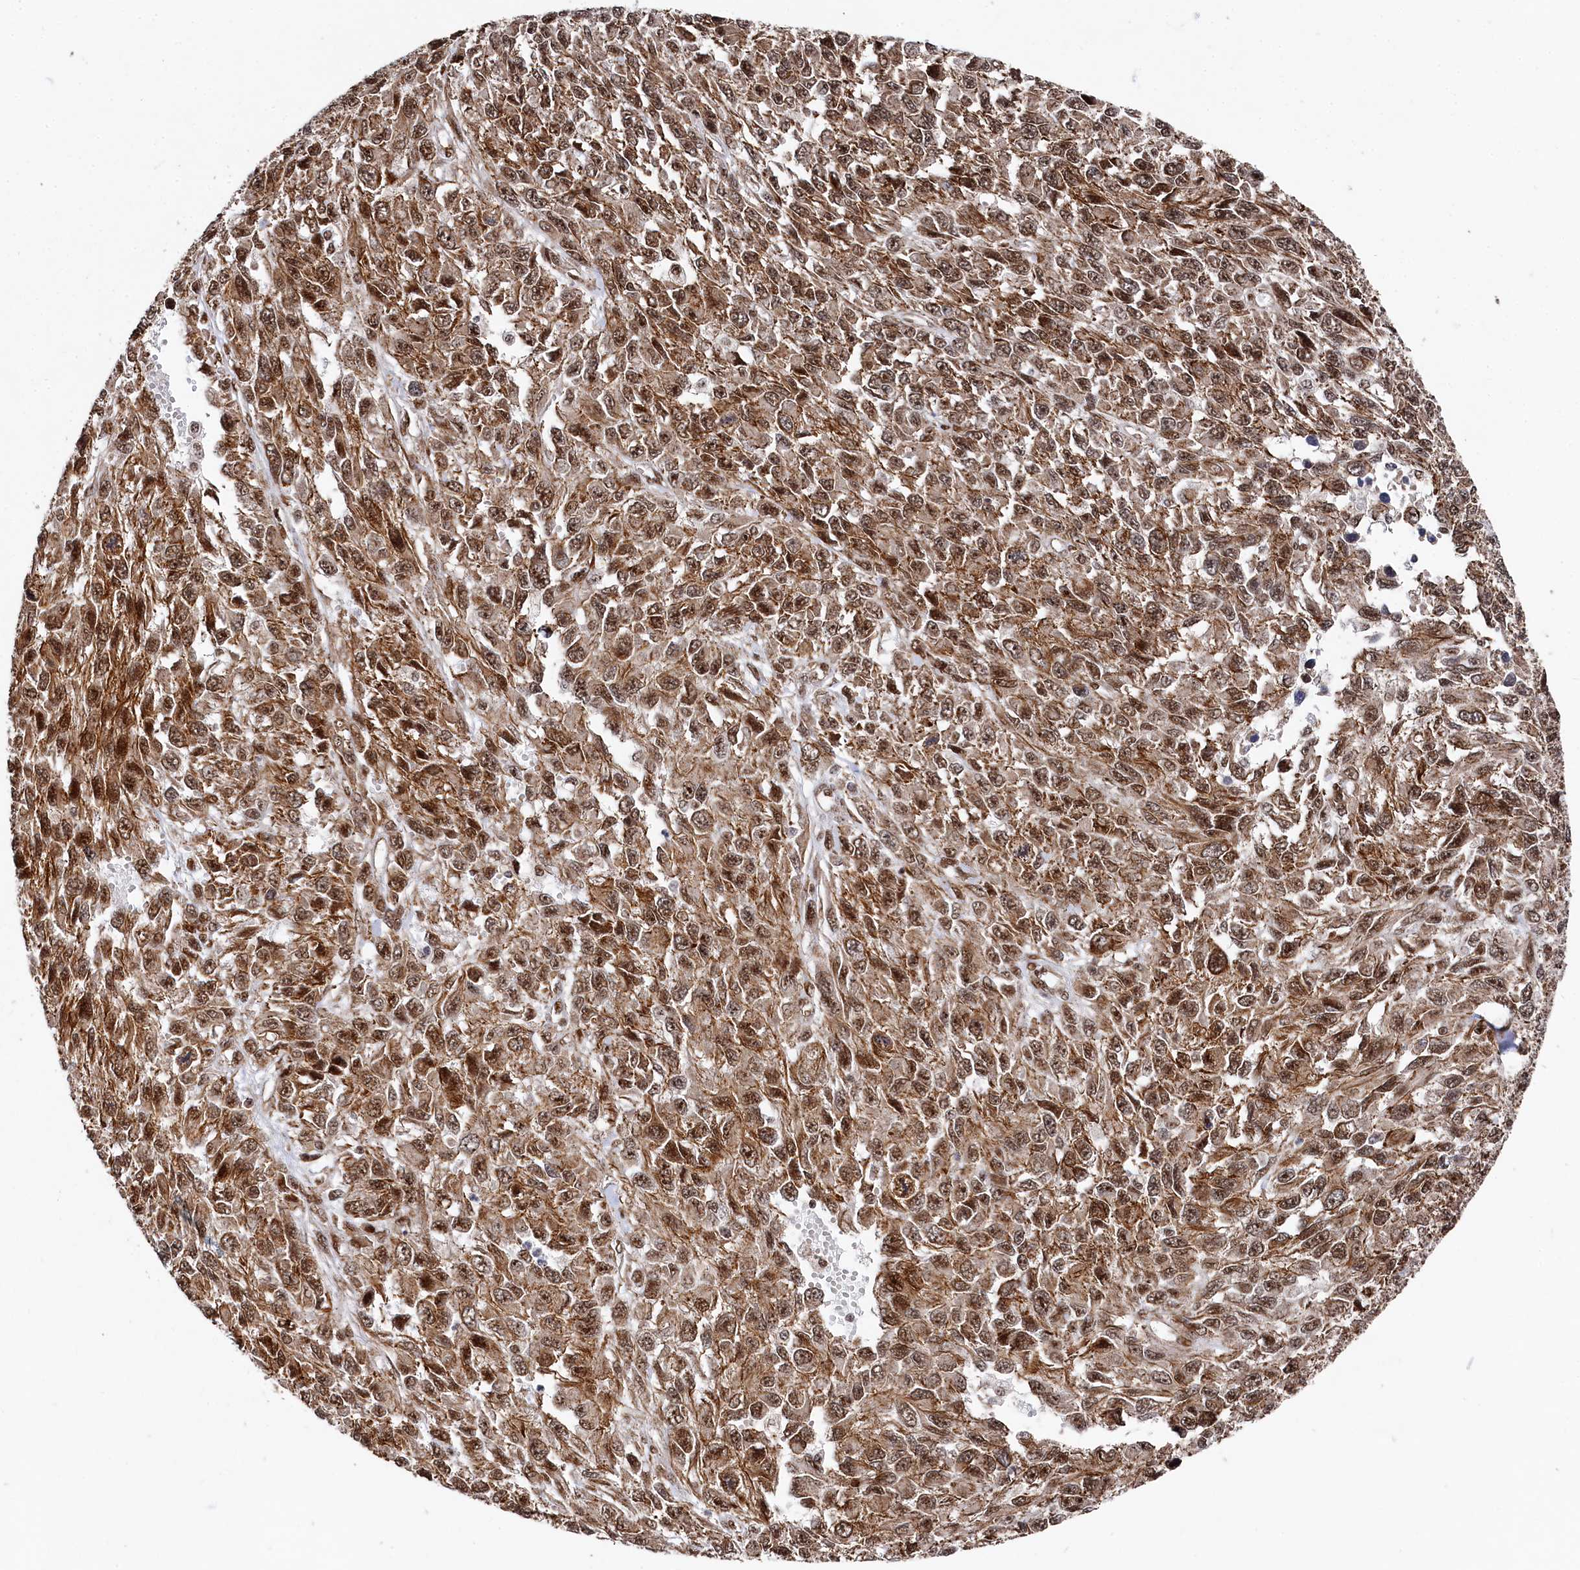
{"staining": {"intensity": "moderate", "quantity": ">75%", "location": "cytoplasmic/membranous,nuclear"}, "tissue": "melanoma", "cell_type": "Tumor cells", "image_type": "cancer", "snomed": [{"axis": "morphology", "description": "Normal tissue, NOS"}, {"axis": "morphology", "description": "Malignant melanoma, NOS"}, {"axis": "topography", "description": "Skin"}], "caption": "IHC staining of melanoma, which displays medium levels of moderate cytoplasmic/membranous and nuclear staining in about >75% of tumor cells indicating moderate cytoplasmic/membranous and nuclear protein staining. The staining was performed using DAB (3,3'-diaminobenzidine) (brown) for protein detection and nuclei were counterstained in hematoxylin (blue).", "gene": "BUB3", "patient": {"sex": "female", "age": 96}}